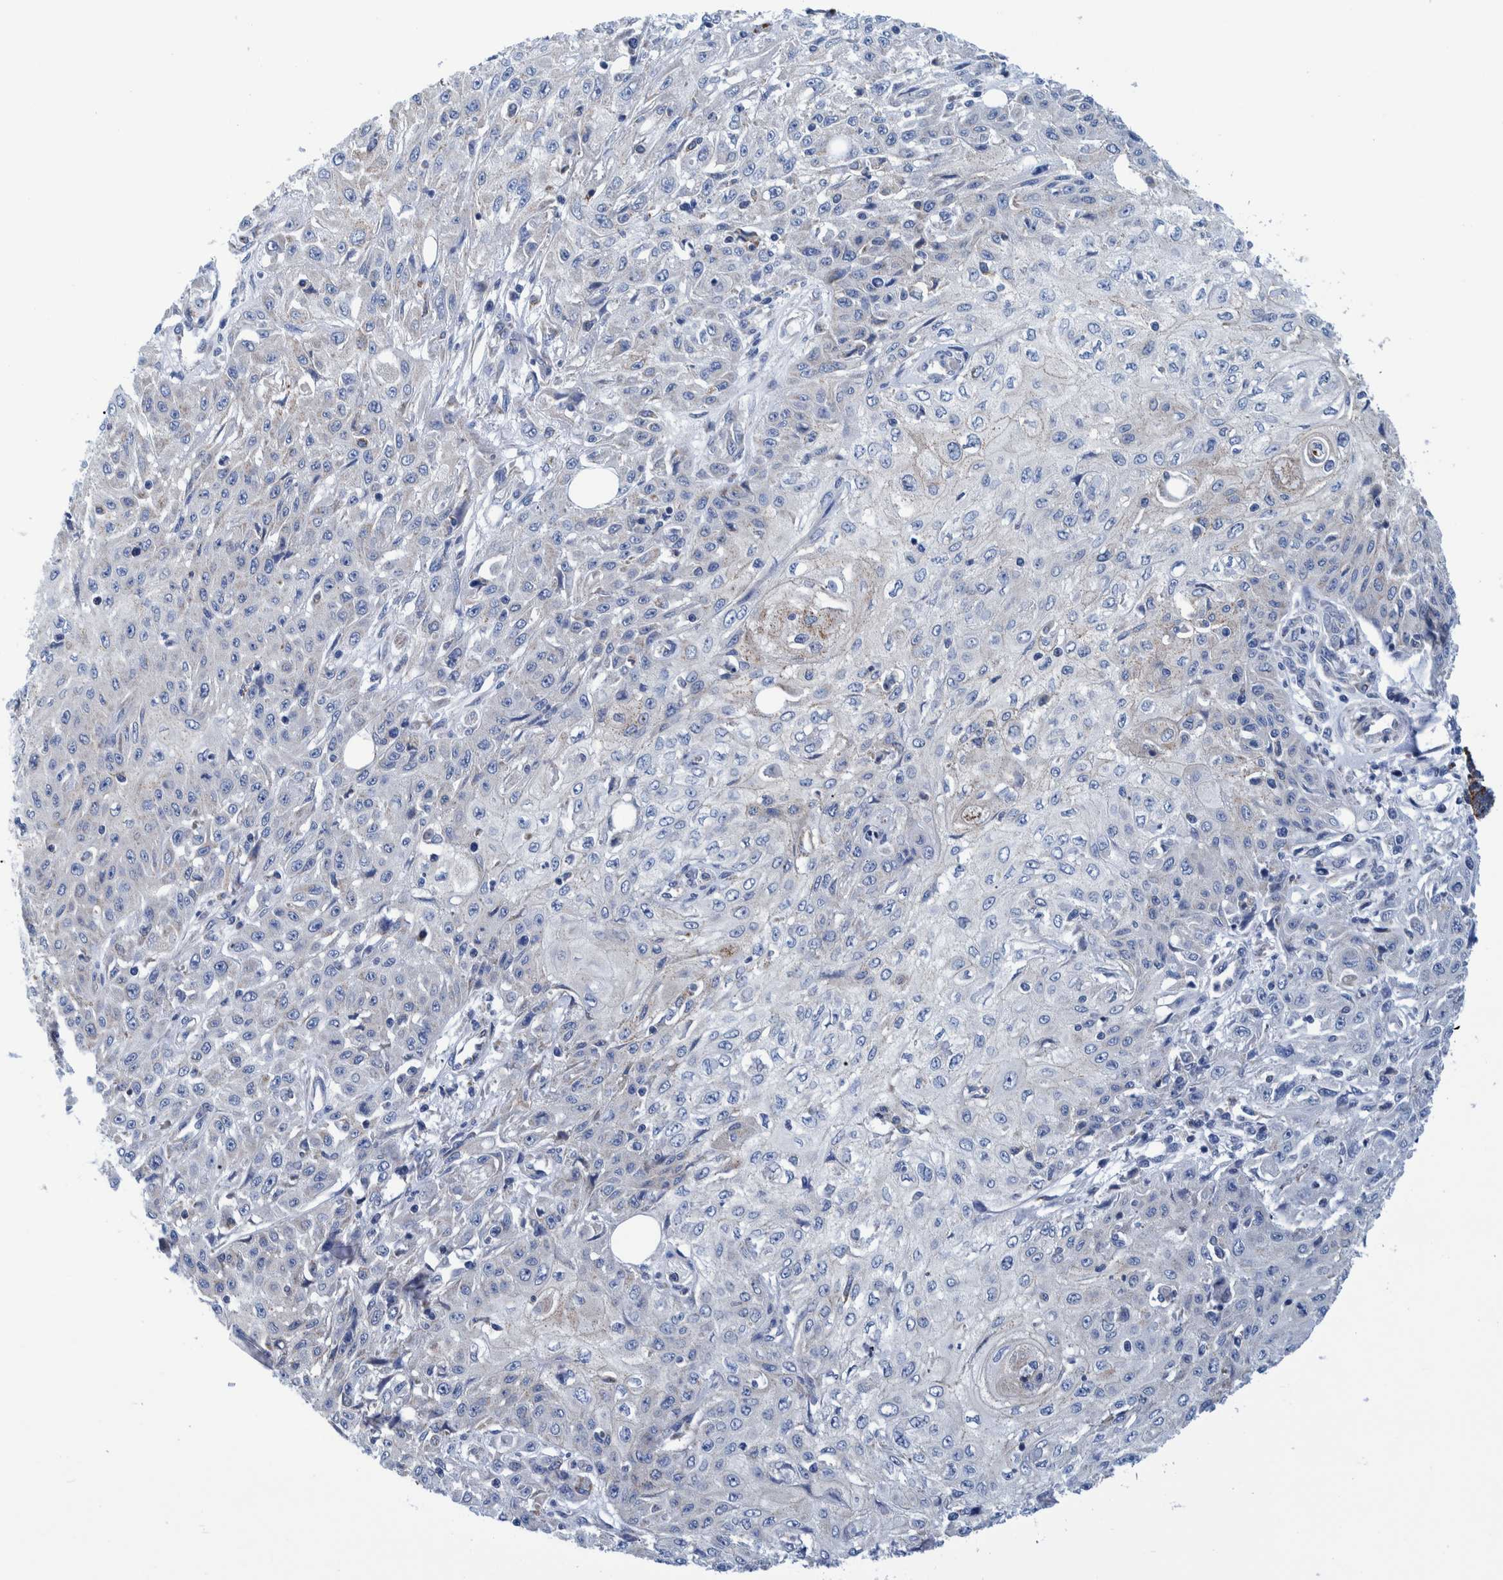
{"staining": {"intensity": "negative", "quantity": "none", "location": "none"}, "tissue": "skin cancer", "cell_type": "Tumor cells", "image_type": "cancer", "snomed": [{"axis": "morphology", "description": "Squamous cell carcinoma, NOS"}, {"axis": "morphology", "description": "Squamous cell carcinoma, metastatic, NOS"}, {"axis": "topography", "description": "Skin"}, {"axis": "topography", "description": "Lymph node"}], "caption": "The immunohistochemistry micrograph has no significant staining in tumor cells of skin cancer (metastatic squamous cell carcinoma) tissue.", "gene": "BZW2", "patient": {"sex": "male", "age": 75}}